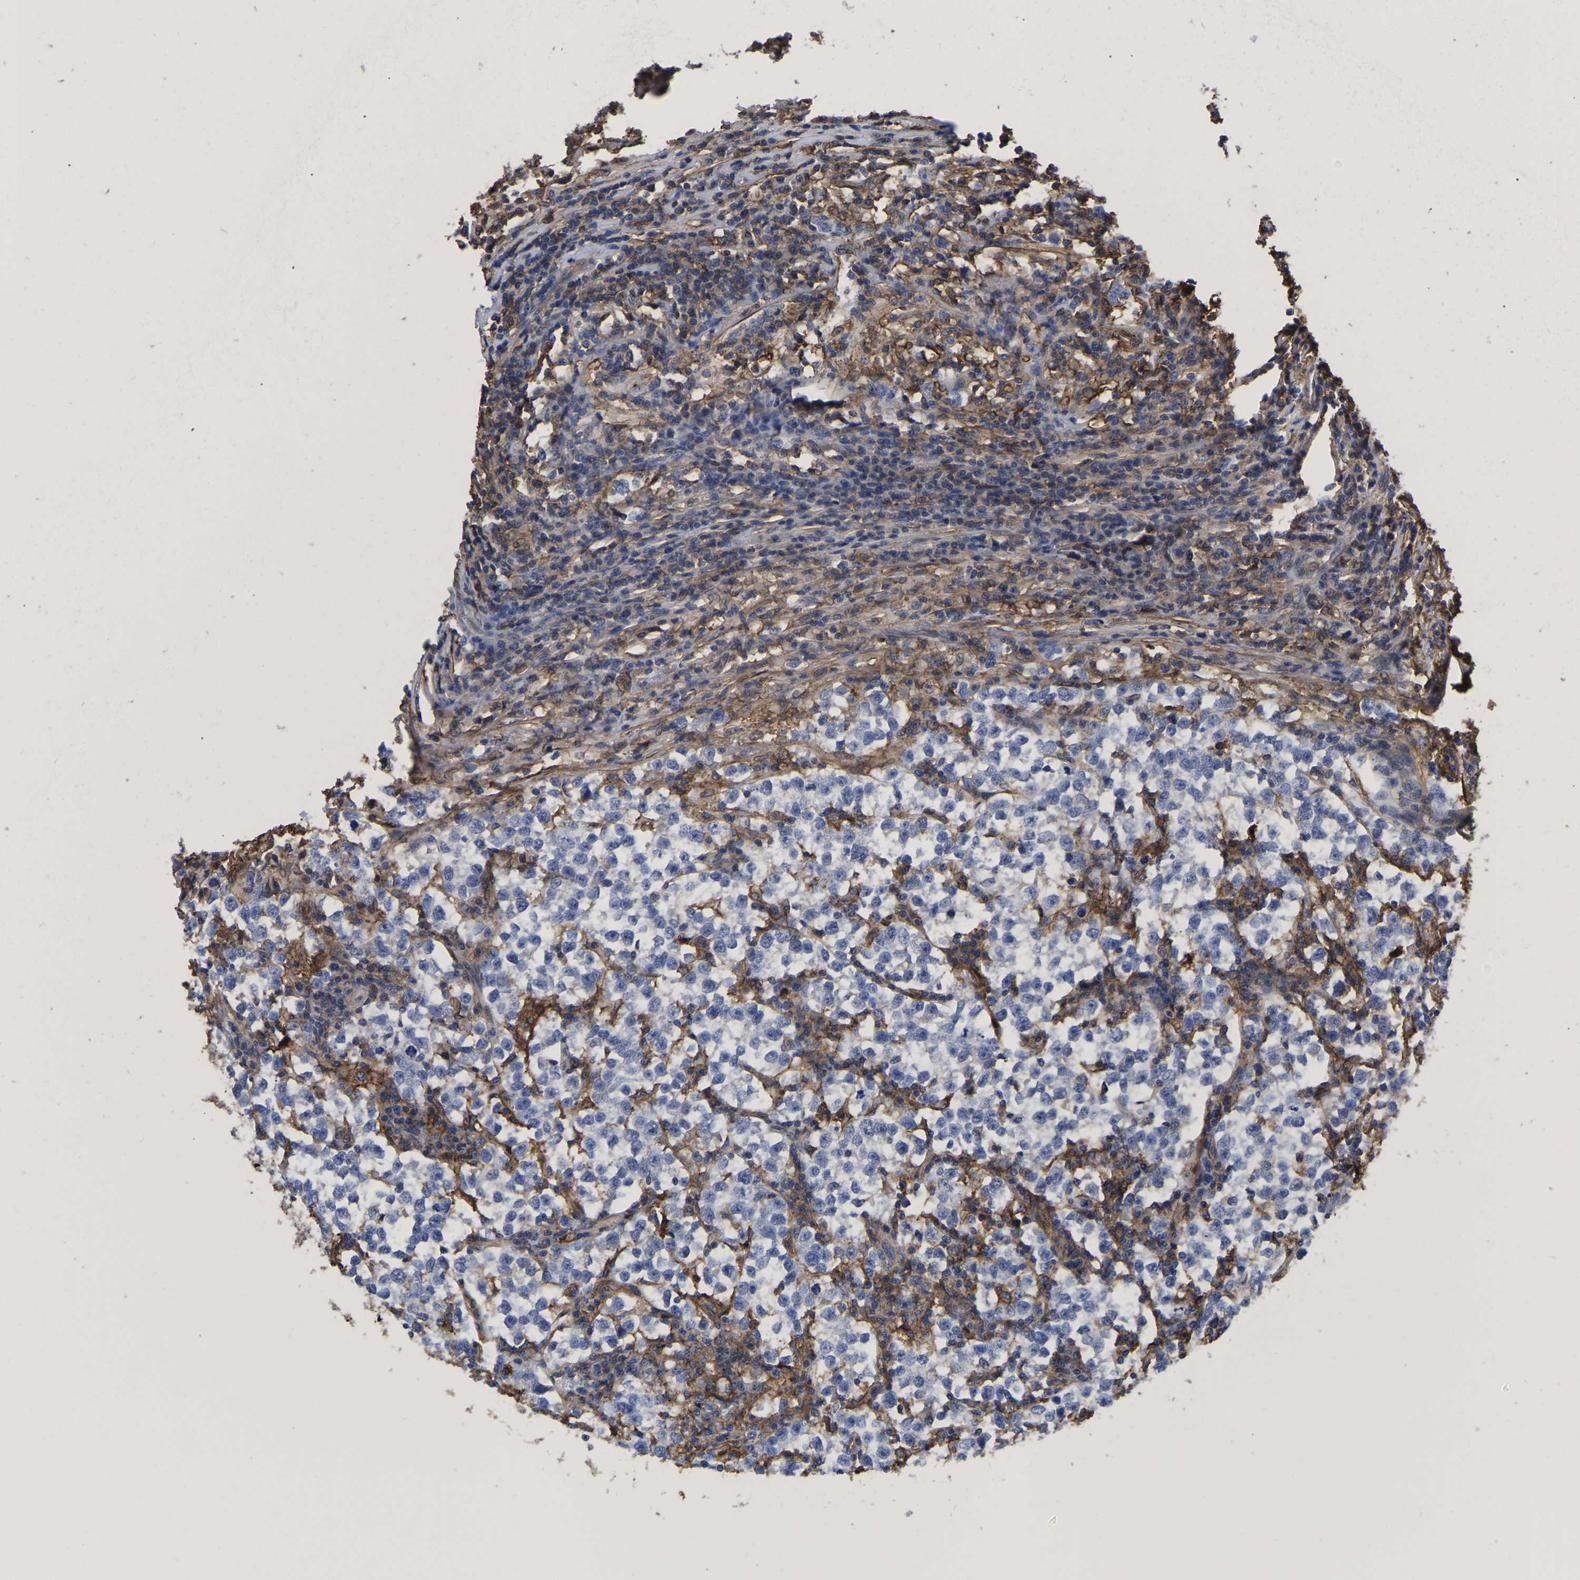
{"staining": {"intensity": "negative", "quantity": "none", "location": "none"}, "tissue": "testis cancer", "cell_type": "Tumor cells", "image_type": "cancer", "snomed": [{"axis": "morphology", "description": "Normal tissue, NOS"}, {"axis": "morphology", "description": "Seminoma, NOS"}, {"axis": "topography", "description": "Testis"}], "caption": "Immunohistochemistry (IHC) of testis seminoma shows no staining in tumor cells.", "gene": "LIF", "patient": {"sex": "male", "age": 43}}